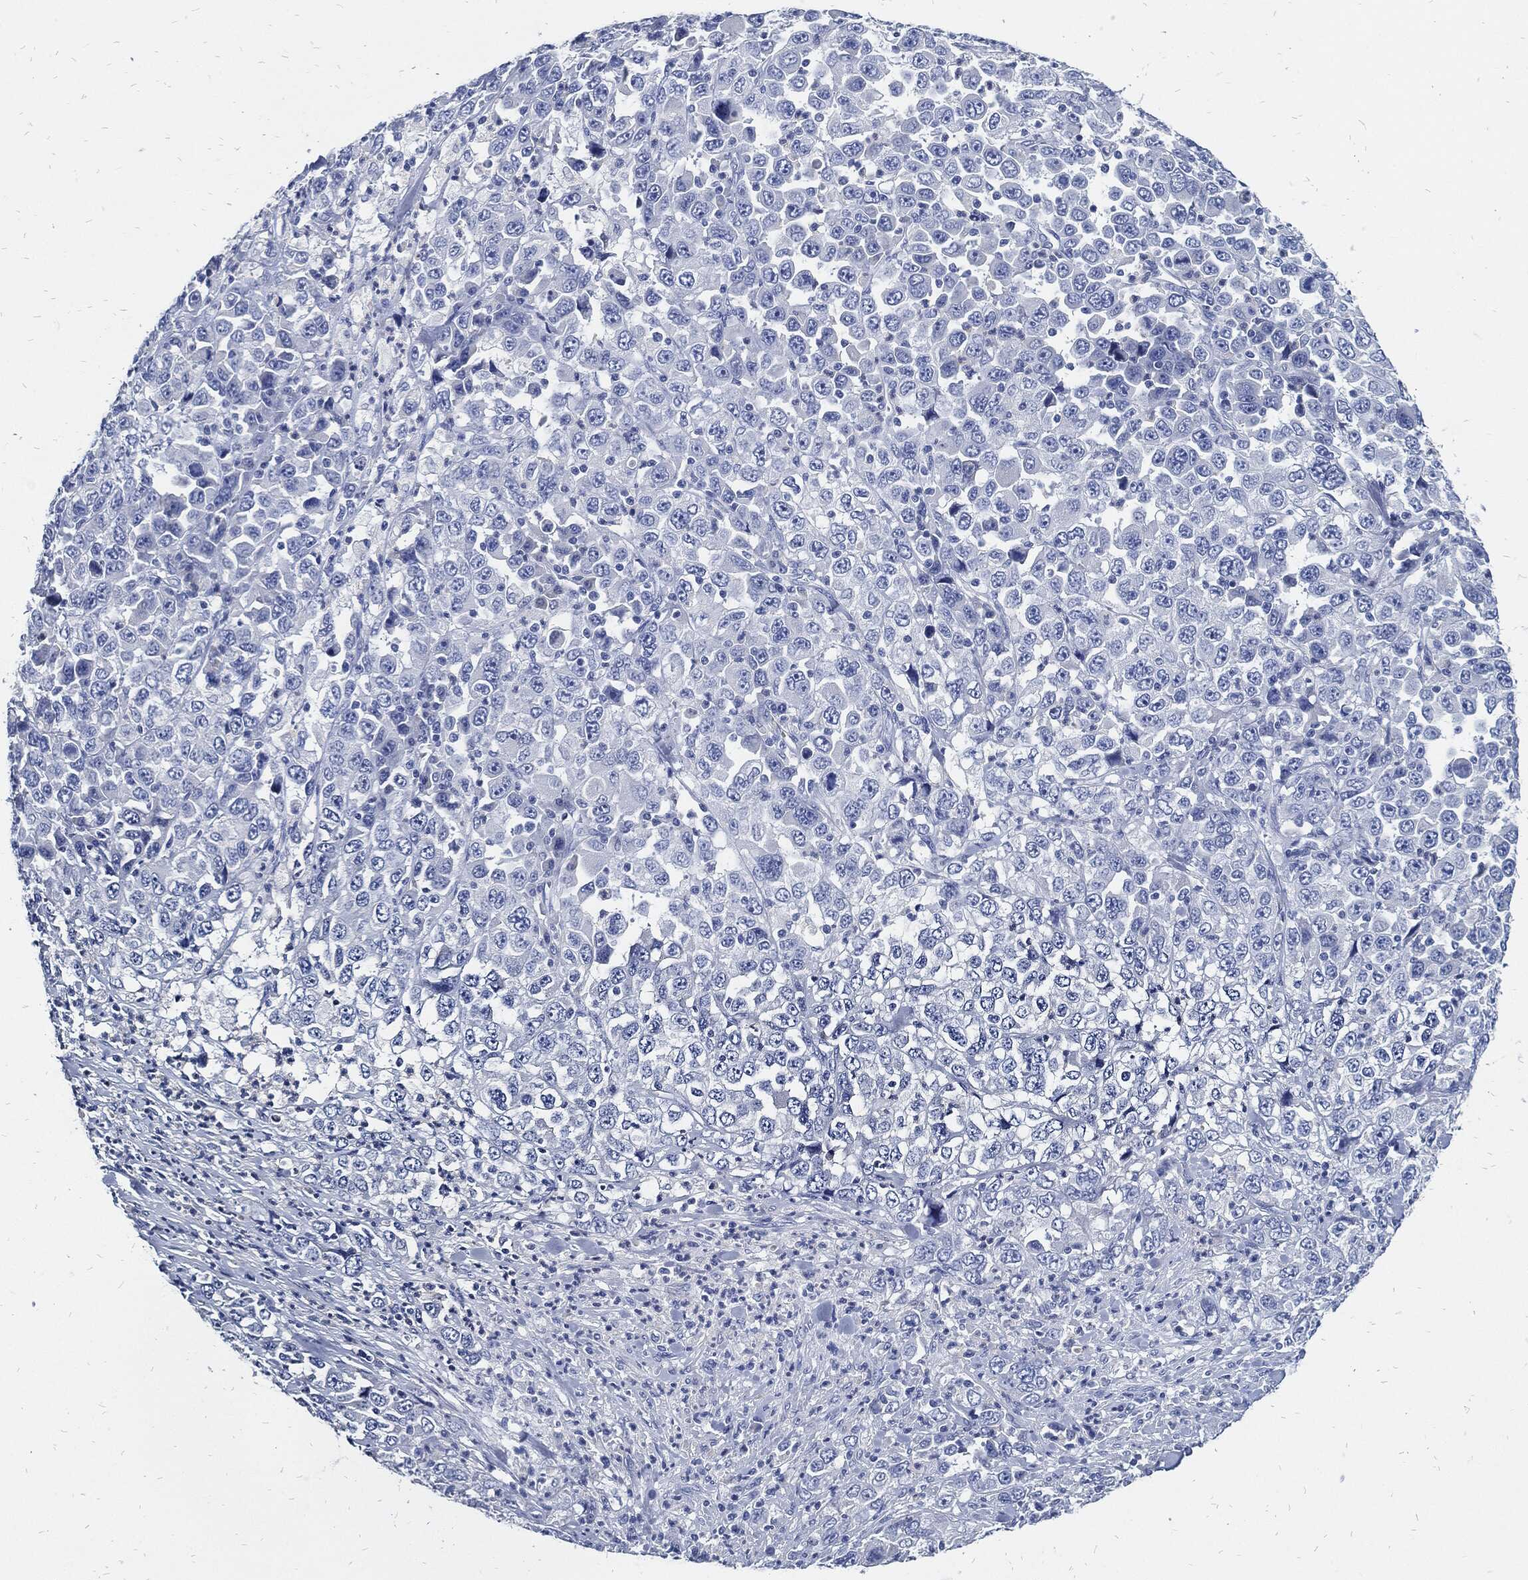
{"staining": {"intensity": "negative", "quantity": "none", "location": "none"}, "tissue": "stomach cancer", "cell_type": "Tumor cells", "image_type": "cancer", "snomed": [{"axis": "morphology", "description": "Normal tissue, NOS"}, {"axis": "morphology", "description": "Adenocarcinoma, NOS"}, {"axis": "topography", "description": "Stomach, upper"}, {"axis": "topography", "description": "Stomach"}], "caption": "An immunohistochemistry (IHC) histopathology image of stomach cancer (adenocarcinoma) is shown. There is no staining in tumor cells of stomach cancer (adenocarcinoma).", "gene": "FABP4", "patient": {"sex": "male", "age": 59}}